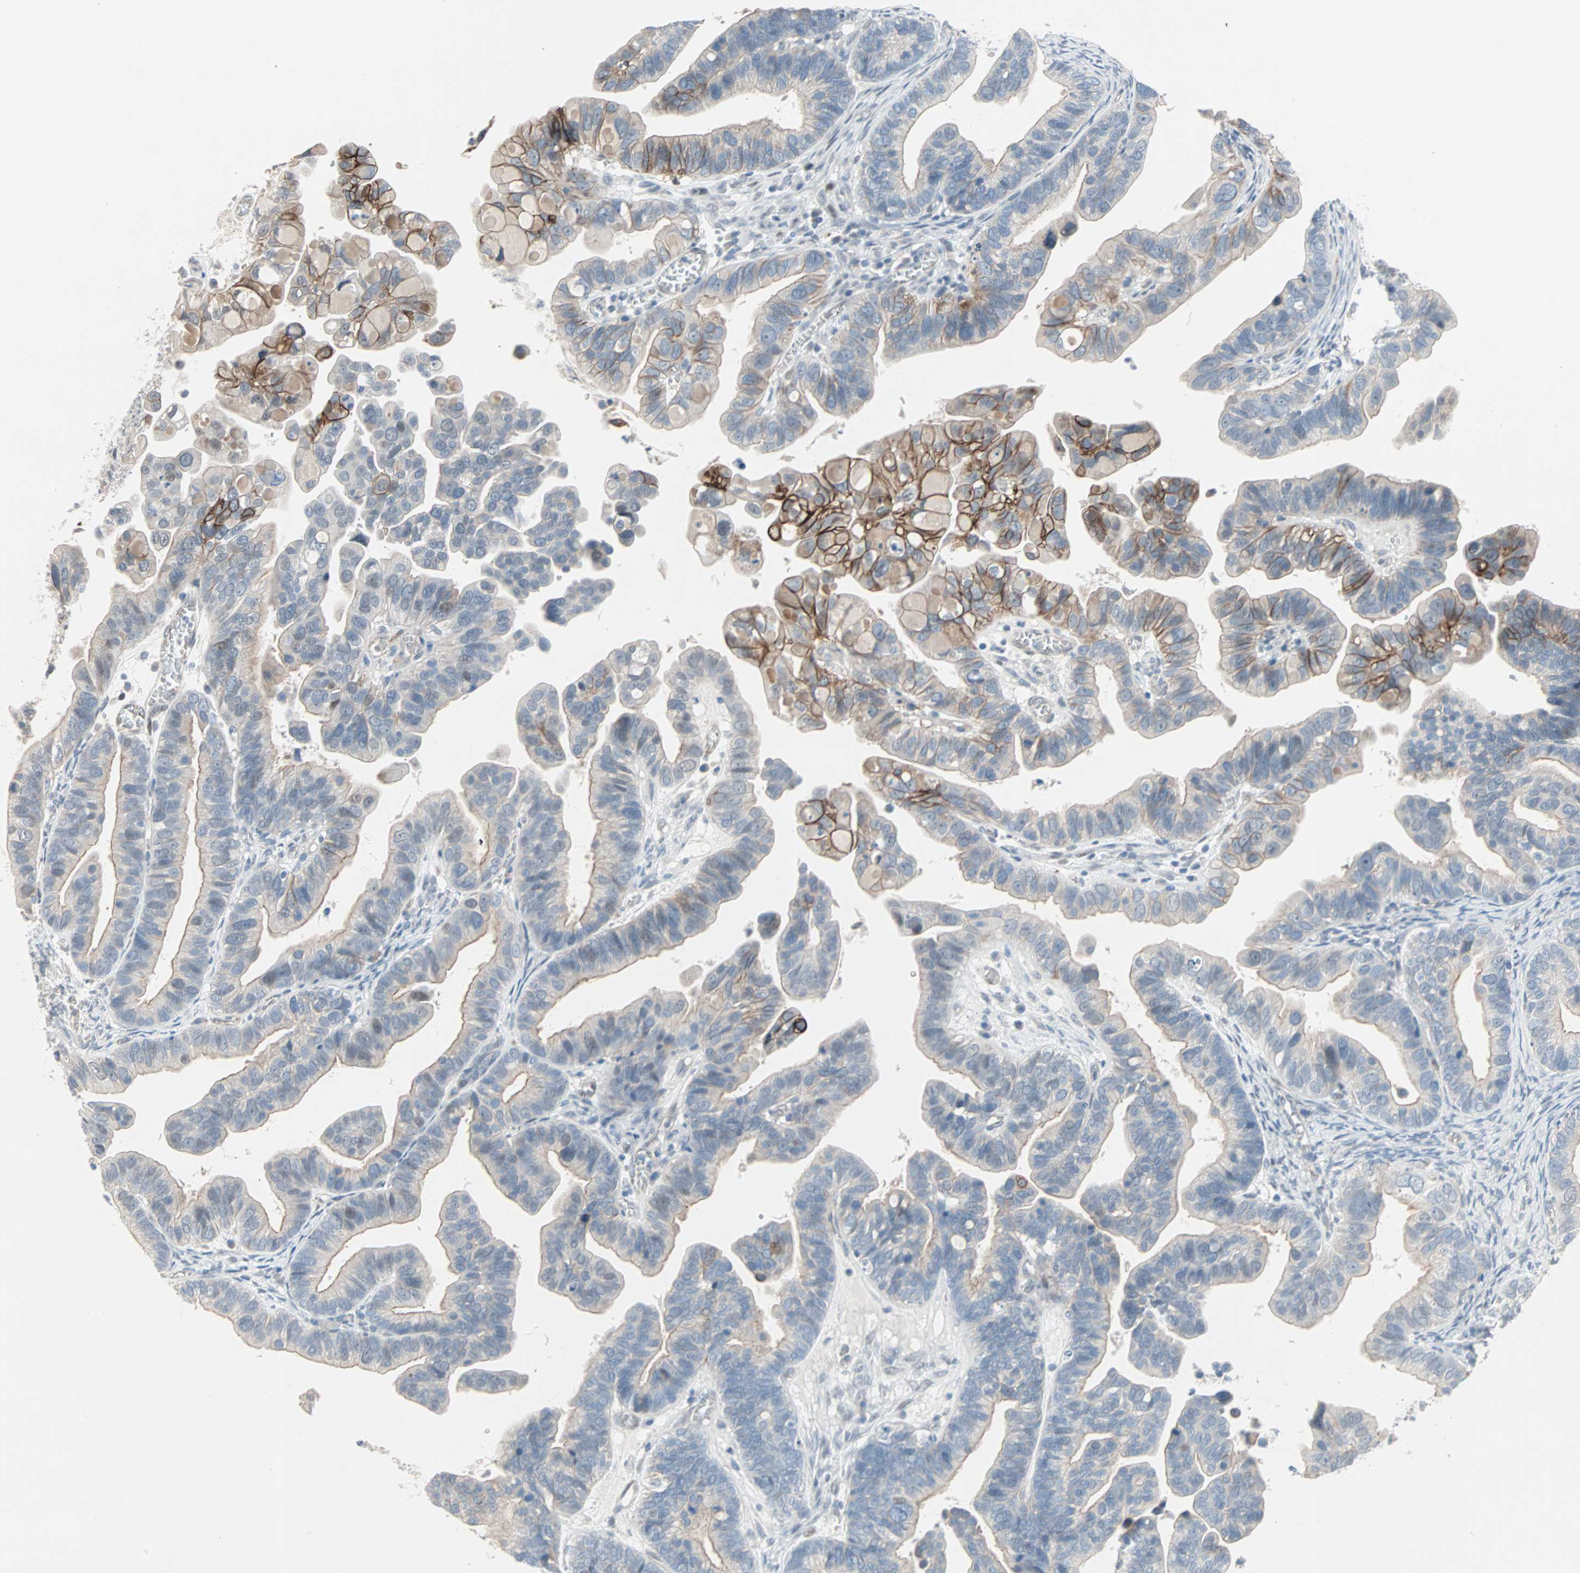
{"staining": {"intensity": "strong", "quantity": "<25%", "location": "cytoplasmic/membranous"}, "tissue": "ovarian cancer", "cell_type": "Tumor cells", "image_type": "cancer", "snomed": [{"axis": "morphology", "description": "Cystadenocarcinoma, serous, NOS"}, {"axis": "topography", "description": "Ovary"}], "caption": "IHC image of neoplastic tissue: ovarian cancer stained using immunohistochemistry demonstrates medium levels of strong protein expression localized specifically in the cytoplasmic/membranous of tumor cells, appearing as a cytoplasmic/membranous brown color.", "gene": "CAND2", "patient": {"sex": "female", "age": 56}}